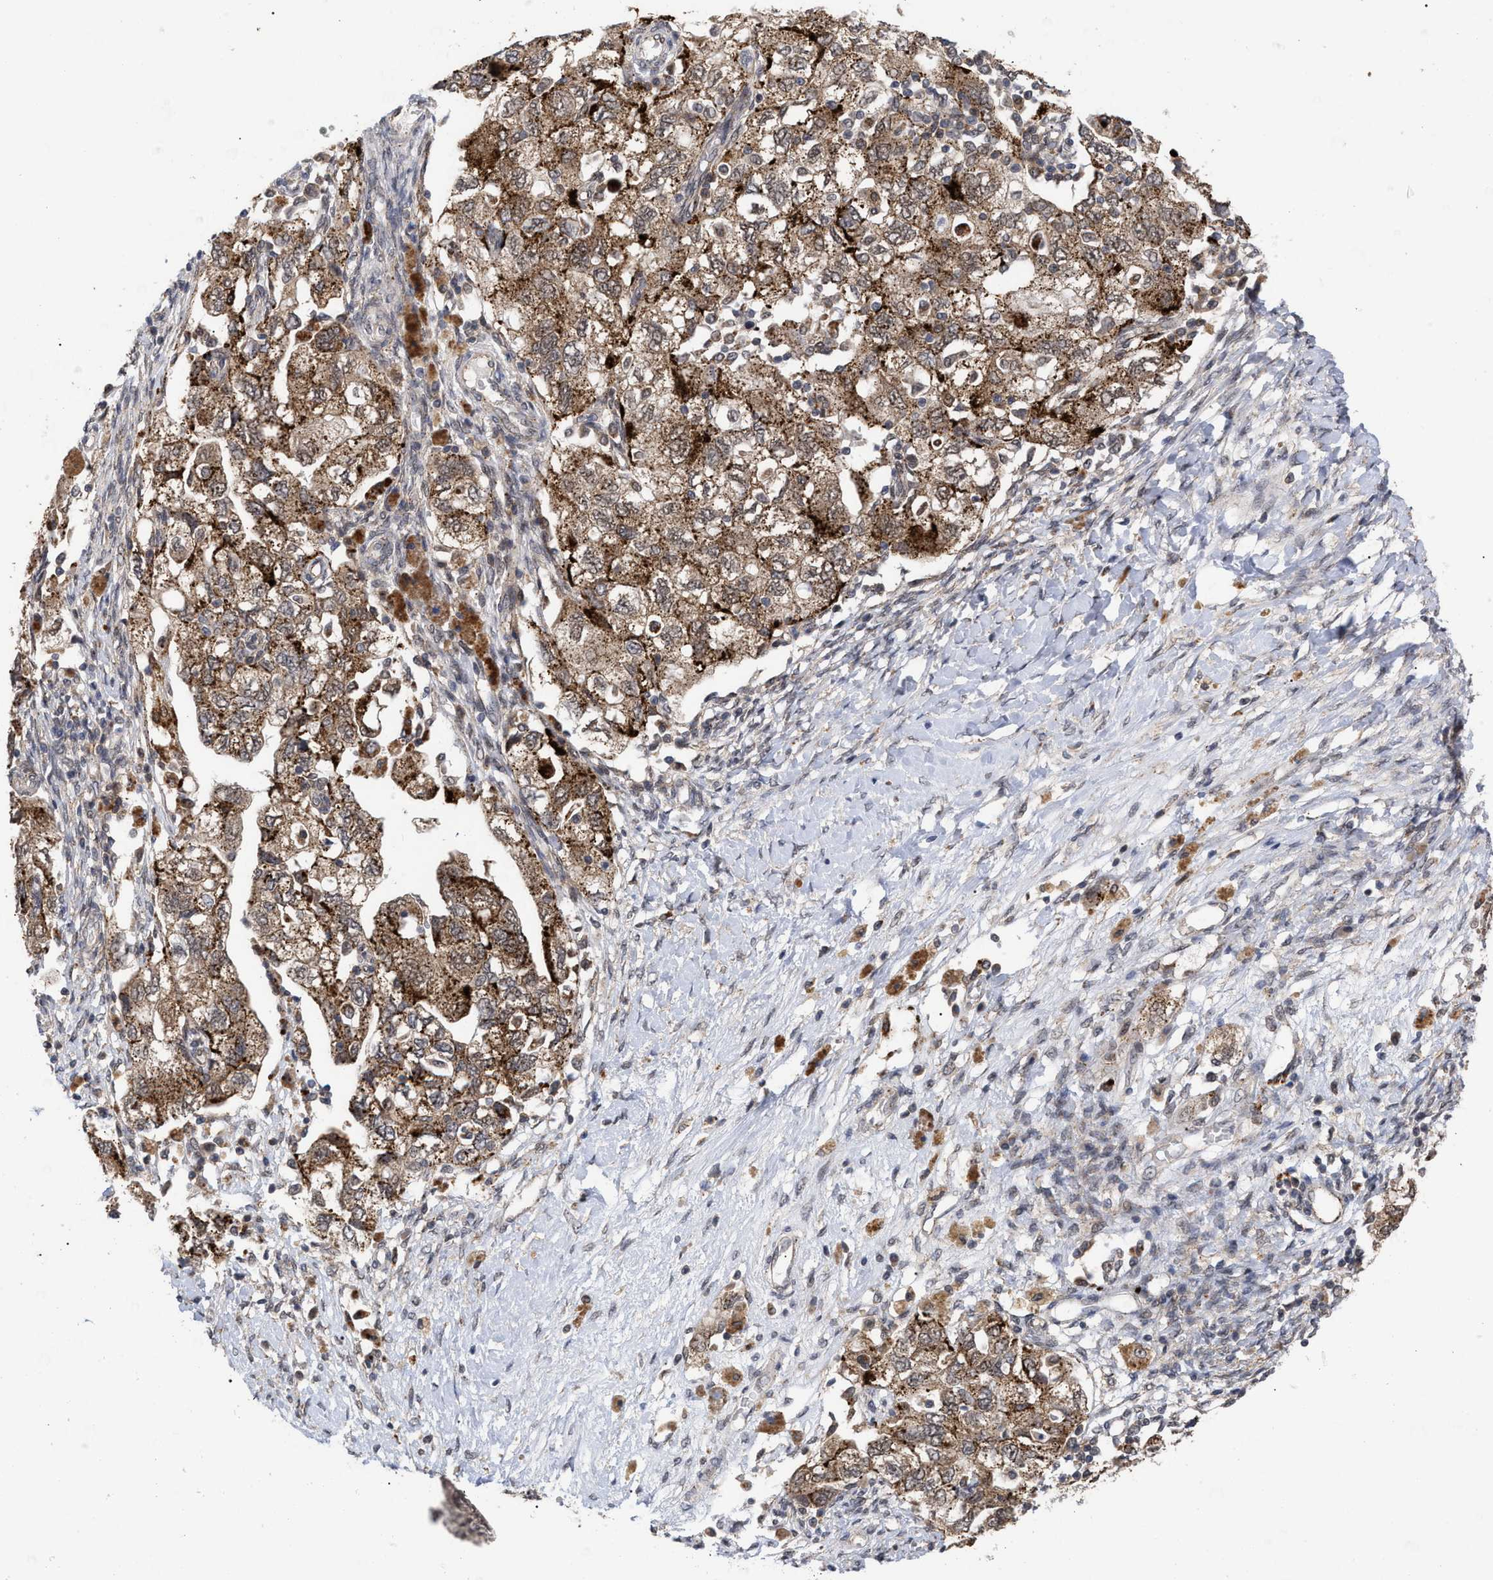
{"staining": {"intensity": "strong", "quantity": ">75%", "location": "cytoplasmic/membranous"}, "tissue": "ovarian cancer", "cell_type": "Tumor cells", "image_type": "cancer", "snomed": [{"axis": "morphology", "description": "Carcinoma, NOS"}, {"axis": "morphology", "description": "Cystadenocarcinoma, serous, NOS"}, {"axis": "topography", "description": "Ovary"}], "caption": "Protein staining displays strong cytoplasmic/membranous staining in about >75% of tumor cells in ovarian cancer (serous cystadenocarcinoma). The protein of interest is stained brown, and the nuclei are stained in blue (DAB IHC with brightfield microscopy, high magnification).", "gene": "UPF1", "patient": {"sex": "female", "age": 69}}